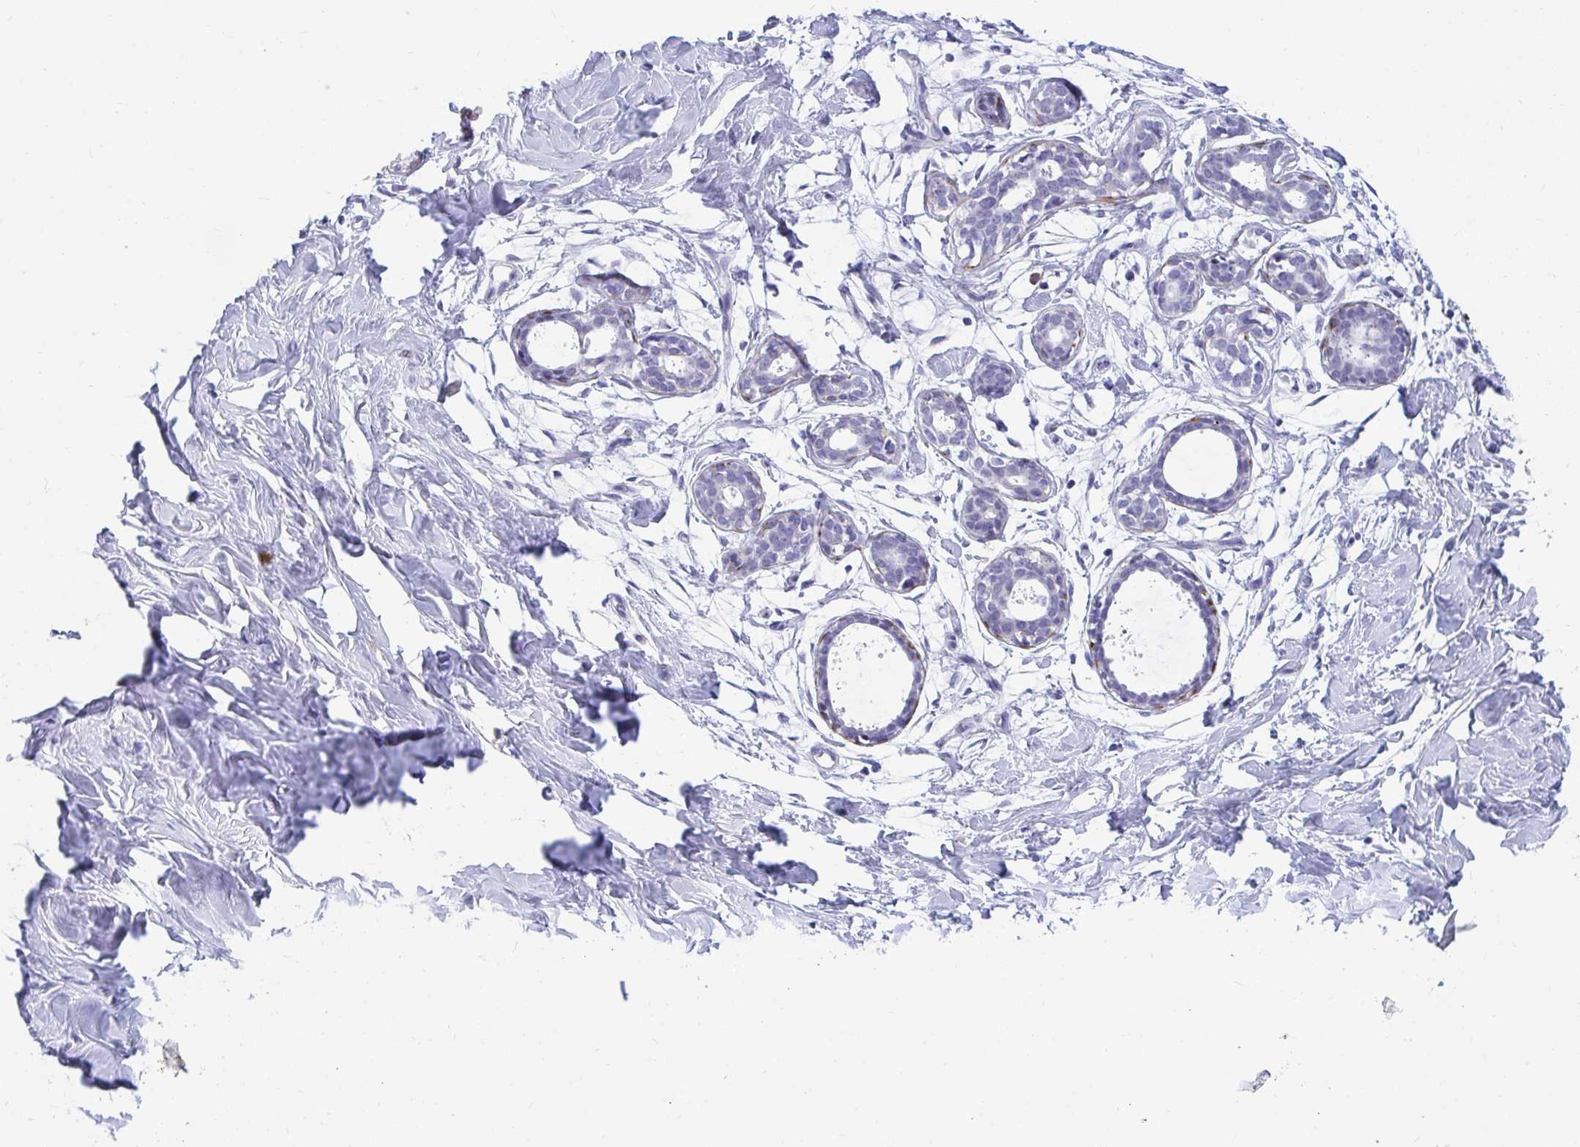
{"staining": {"intensity": "negative", "quantity": "none", "location": "none"}, "tissue": "breast", "cell_type": "Adipocytes", "image_type": "normal", "snomed": [{"axis": "morphology", "description": "Normal tissue, NOS"}, {"axis": "topography", "description": "Breast"}], "caption": "DAB (3,3'-diaminobenzidine) immunohistochemical staining of benign breast shows no significant positivity in adipocytes. Nuclei are stained in blue.", "gene": "TSBP1", "patient": {"sex": "female", "age": 27}}